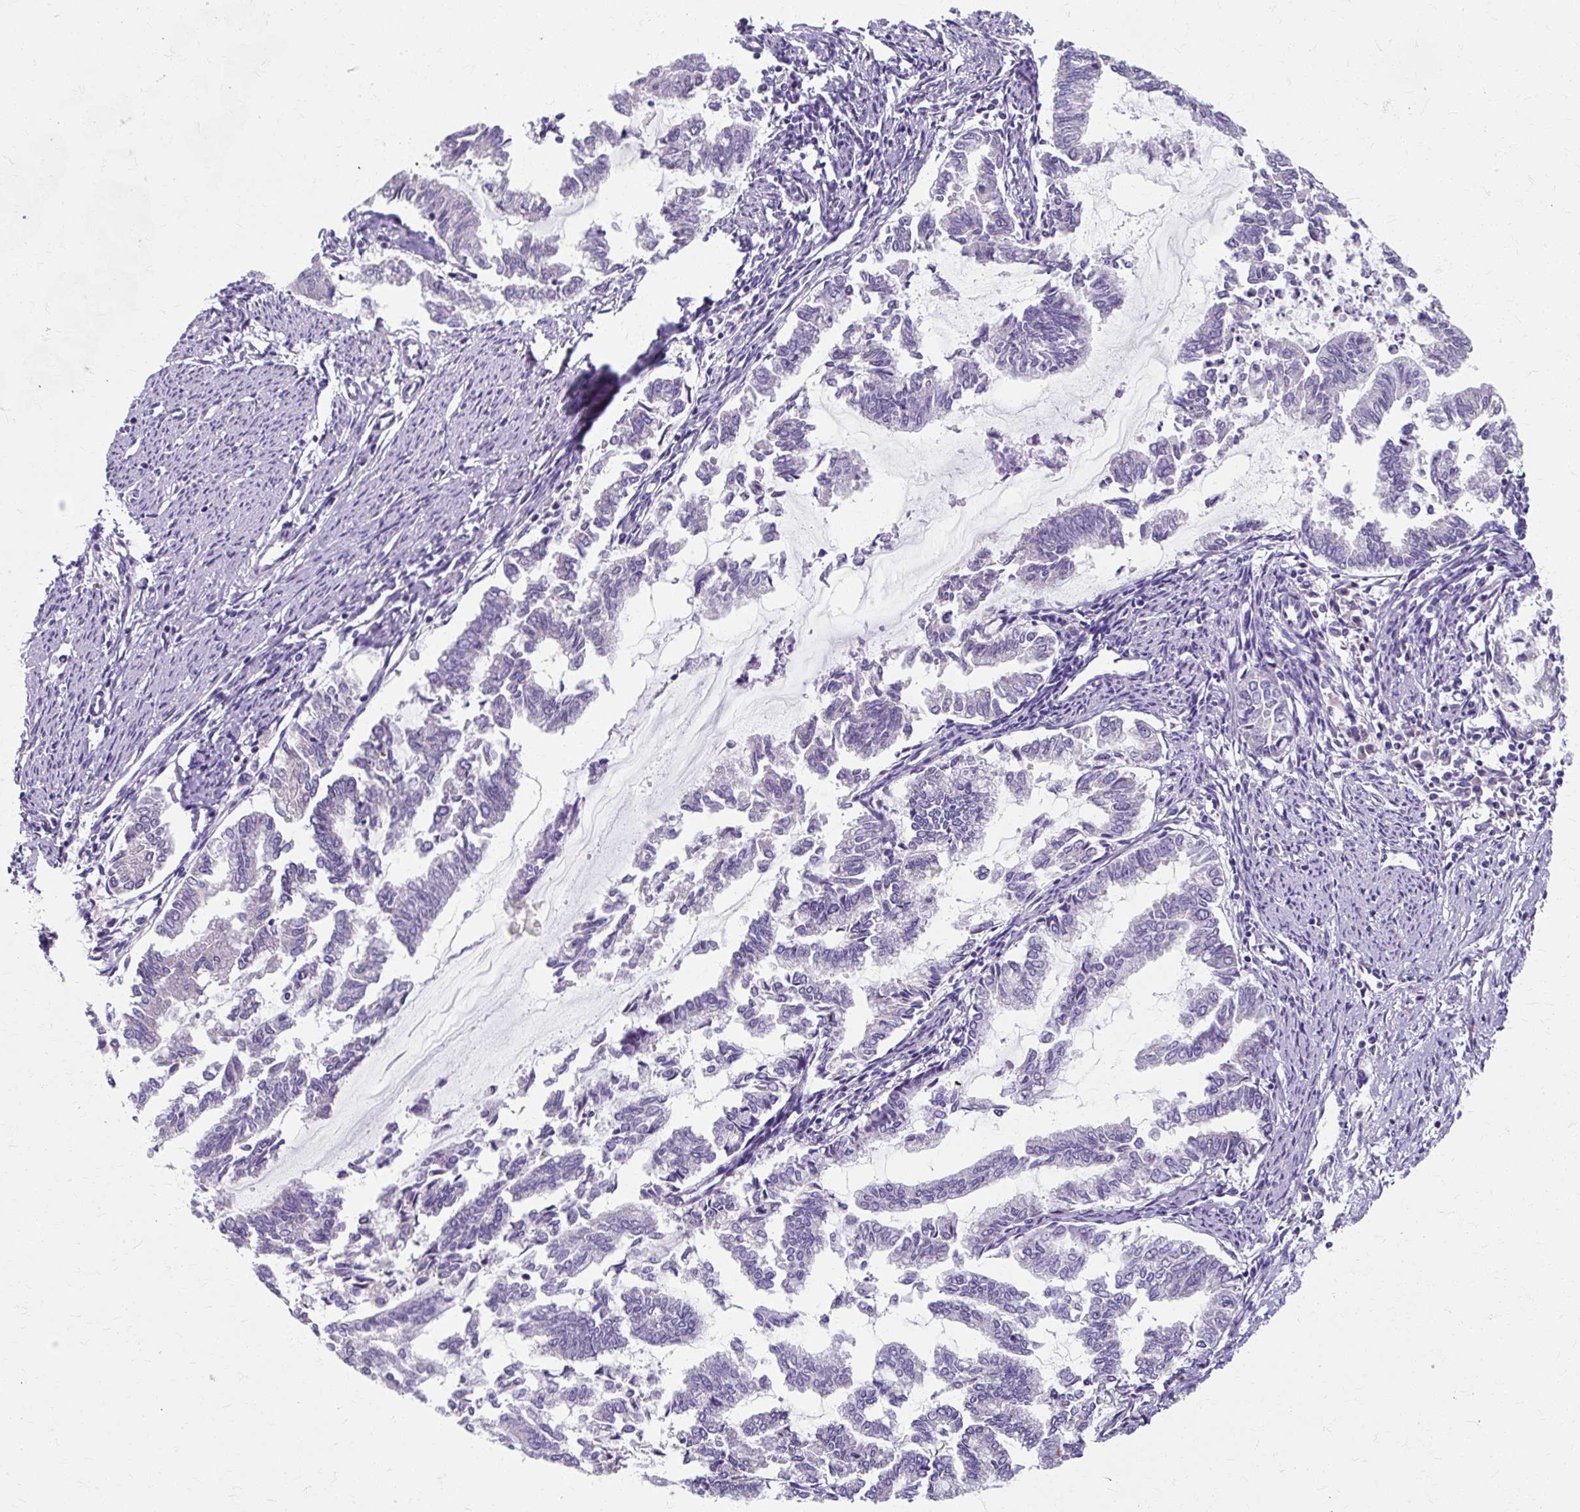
{"staining": {"intensity": "negative", "quantity": "none", "location": "none"}, "tissue": "endometrial cancer", "cell_type": "Tumor cells", "image_type": "cancer", "snomed": [{"axis": "morphology", "description": "Adenocarcinoma, NOS"}, {"axis": "topography", "description": "Endometrium"}], "caption": "Photomicrograph shows no significant protein staining in tumor cells of adenocarcinoma (endometrial).", "gene": "ZNF555", "patient": {"sex": "female", "age": 79}}